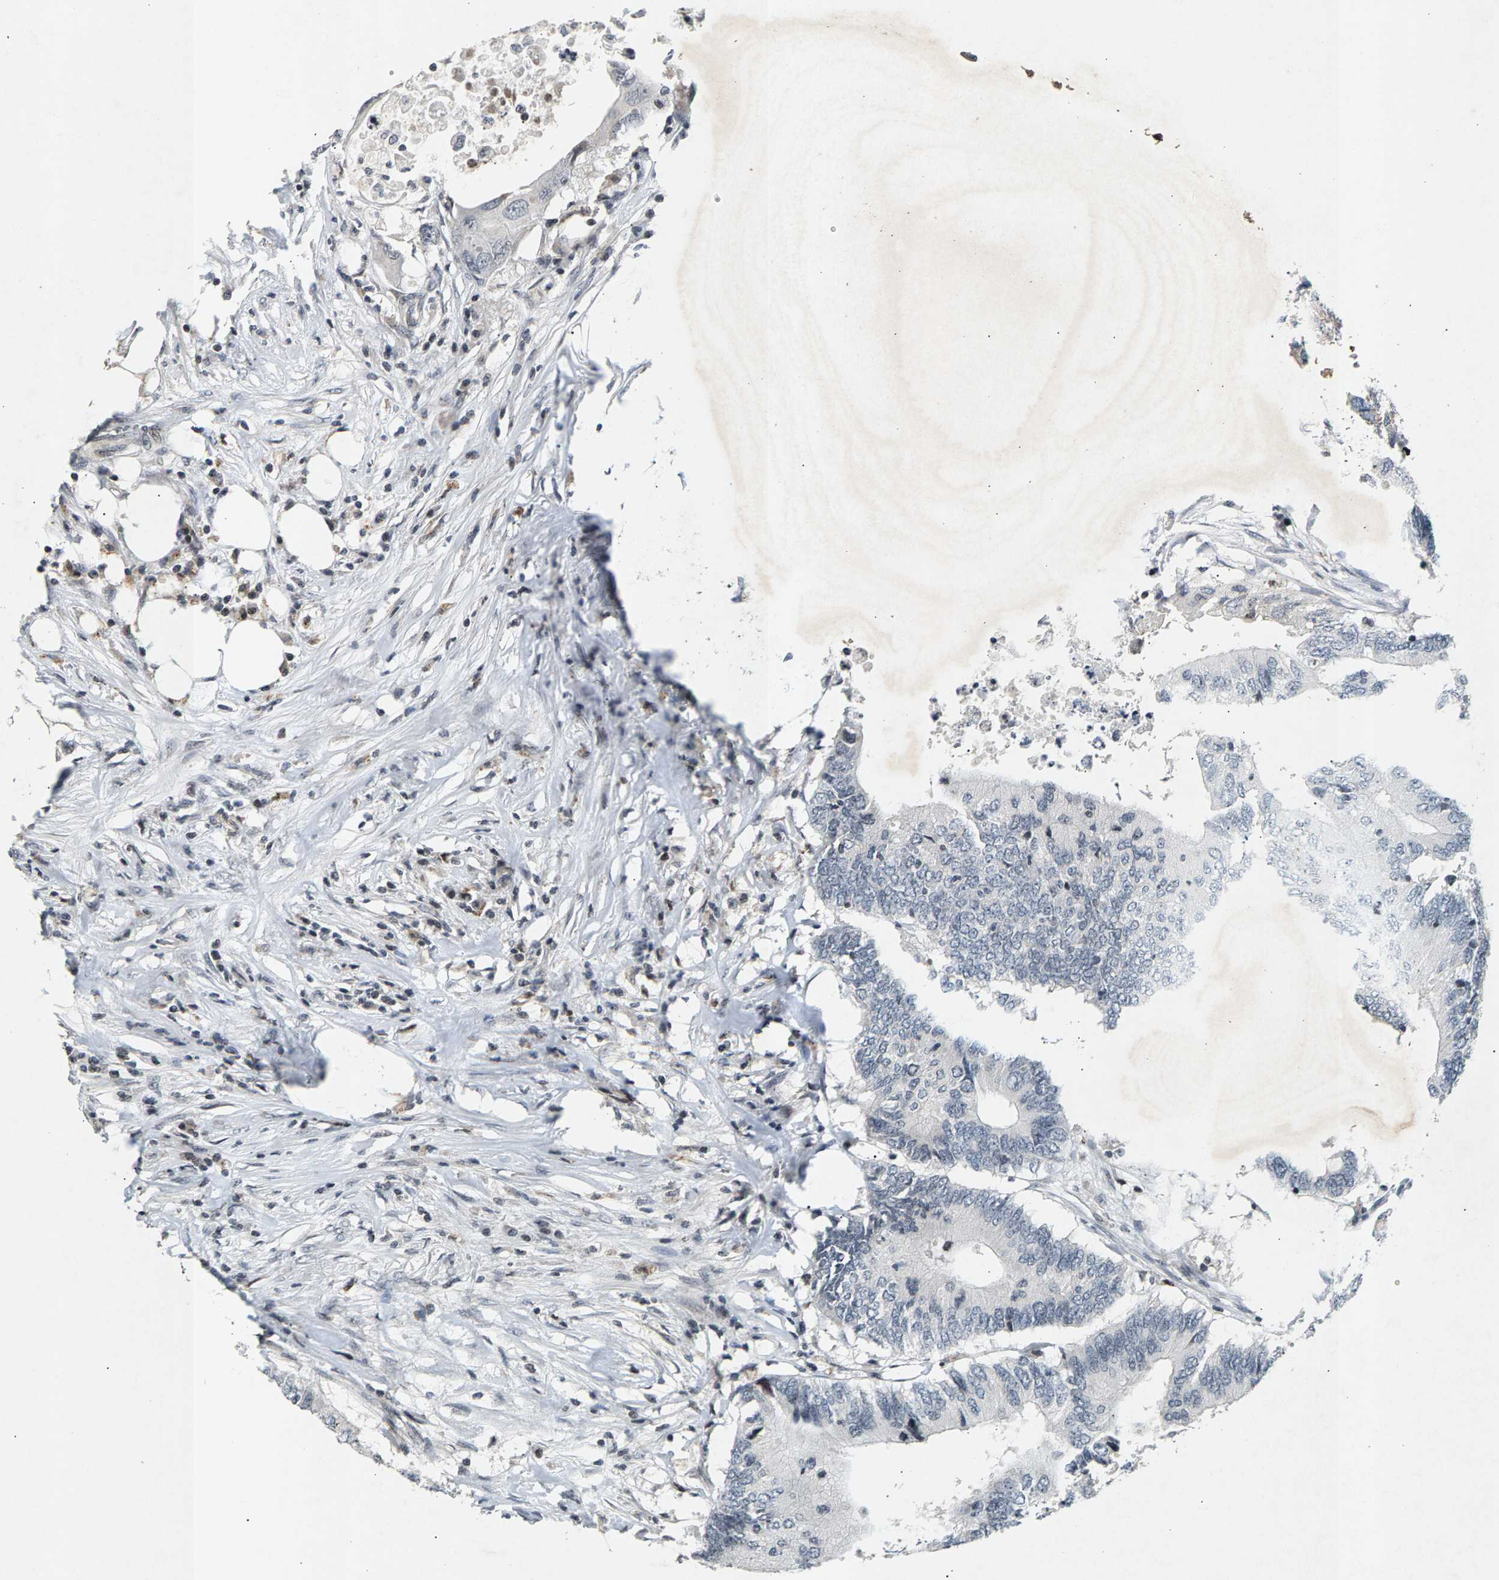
{"staining": {"intensity": "negative", "quantity": "none", "location": "none"}, "tissue": "colorectal cancer", "cell_type": "Tumor cells", "image_type": "cancer", "snomed": [{"axis": "morphology", "description": "Adenocarcinoma, NOS"}, {"axis": "topography", "description": "Colon"}], "caption": "A histopathology image of human adenocarcinoma (colorectal) is negative for staining in tumor cells.", "gene": "ZPR1", "patient": {"sex": "male", "age": 71}}